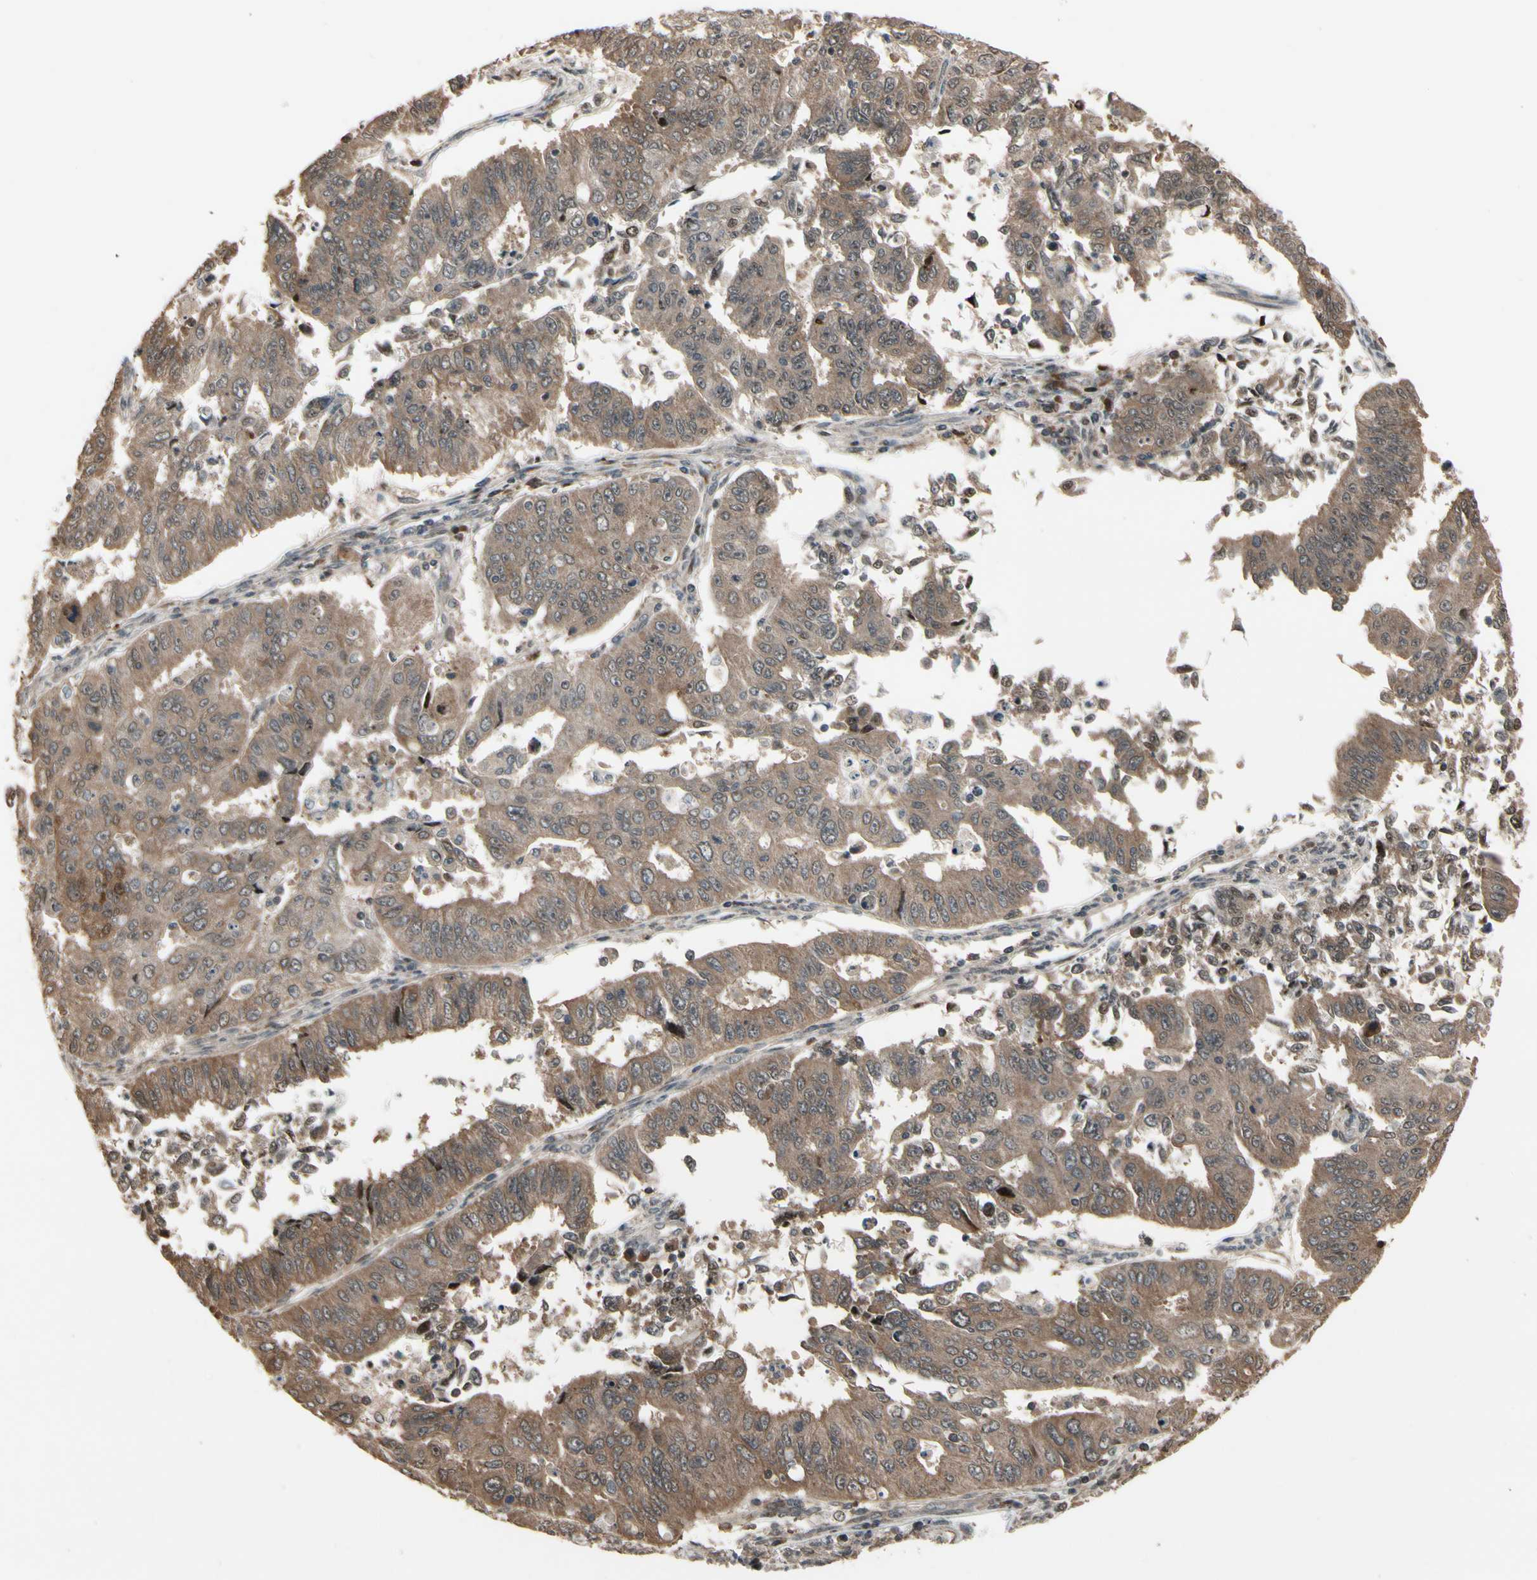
{"staining": {"intensity": "weak", "quantity": ">75%", "location": "cytoplasmic/membranous"}, "tissue": "endometrial cancer", "cell_type": "Tumor cells", "image_type": "cancer", "snomed": [{"axis": "morphology", "description": "Adenocarcinoma, NOS"}, {"axis": "topography", "description": "Endometrium"}], "caption": "Protein staining displays weak cytoplasmic/membranous expression in approximately >75% of tumor cells in adenocarcinoma (endometrial).", "gene": "CSF1R", "patient": {"sex": "female", "age": 42}}